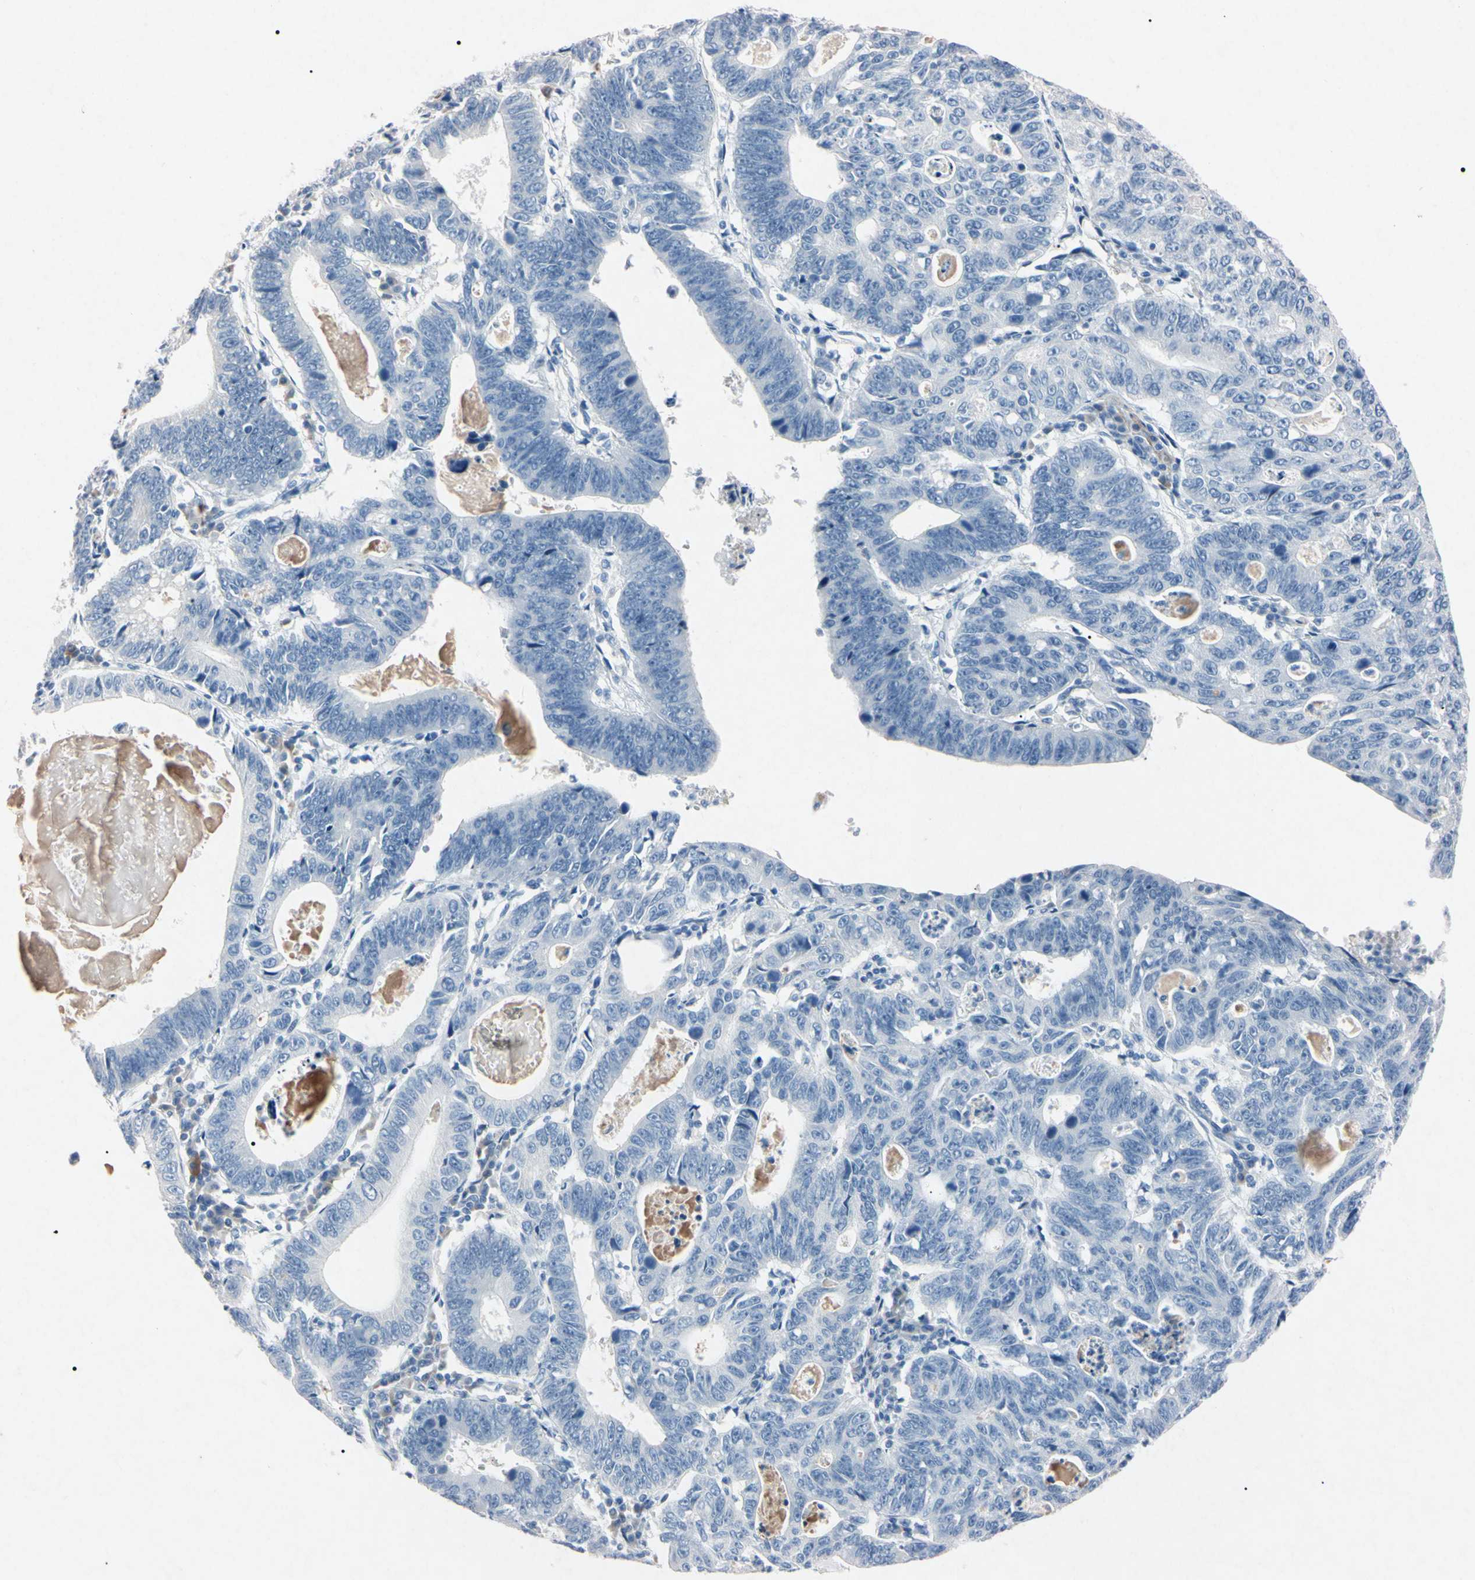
{"staining": {"intensity": "negative", "quantity": "none", "location": "none"}, "tissue": "stomach cancer", "cell_type": "Tumor cells", "image_type": "cancer", "snomed": [{"axis": "morphology", "description": "Adenocarcinoma, NOS"}, {"axis": "topography", "description": "Stomach"}], "caption": "High magnification brightfield microscopy of adenocarcinoma (stomach) stained with DAB (3,3'-diaminobenzidine) (brown) and counterstained with hematoxylin (blue): tumor cells show no significant positivity. (DAB (3,3'-diaminobenzidine) IHC visualized using brightfield microscopy, high magnification).", "gene": "ELN", "patient": {"sex": "male", "age": 59}}